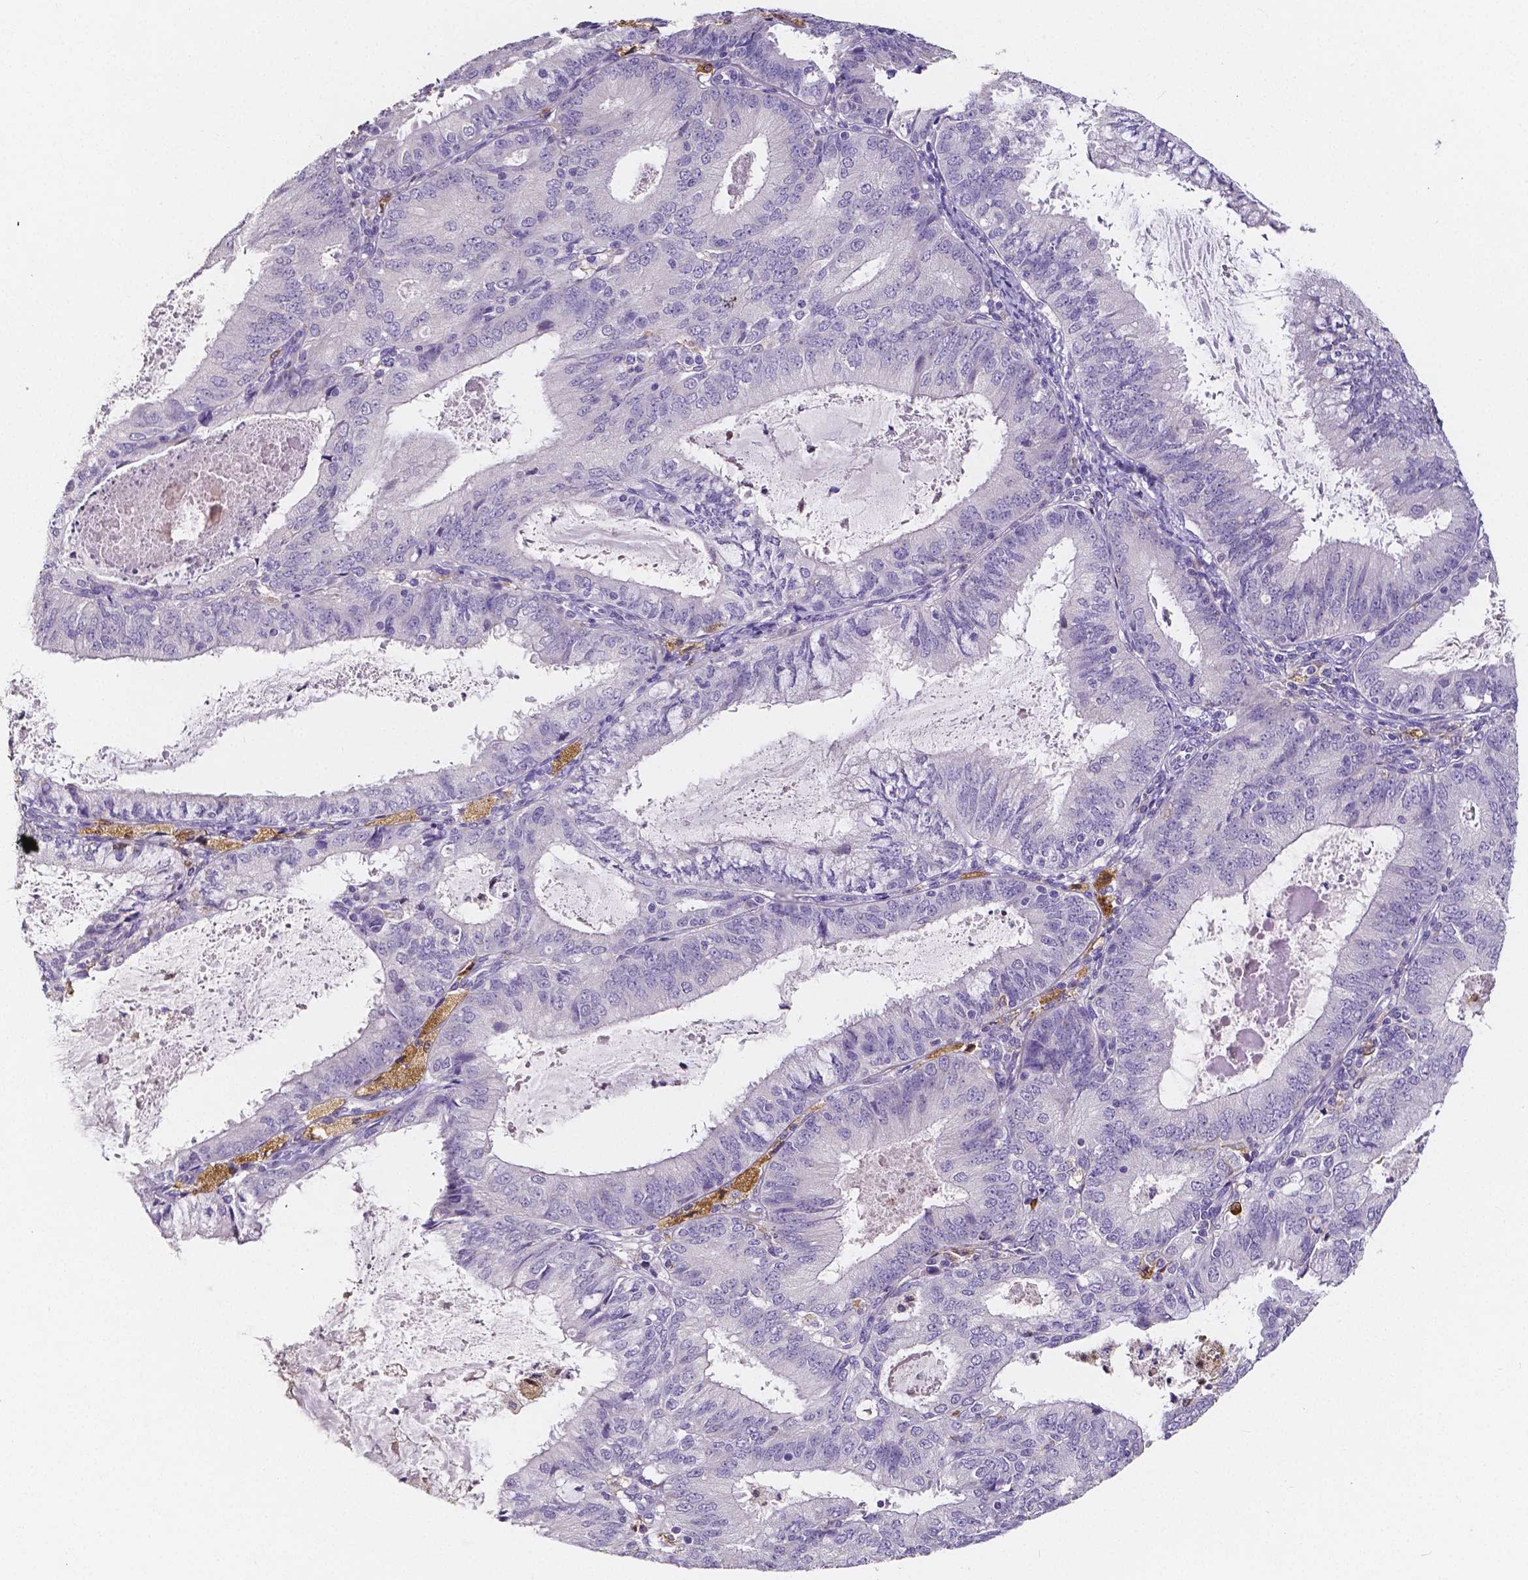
{"staining": {"intensity": "negative", "quantity": "none", "location": "none"}, "tissue": "endometrial cancer", "cell_type": "Tumor cells", "image_type": "cancer", "snomed": [{"axis": "morphology", "description": "Adenocarcinoma, NOS"}, {"axis": "topography", "description": "Endometrium"}], "caption": "Micrograph shows no significant protein positivity in tumor cells of endometrial cancer.", "gene": "ACP5", "patient": {"sex": "female", "age": 57}}